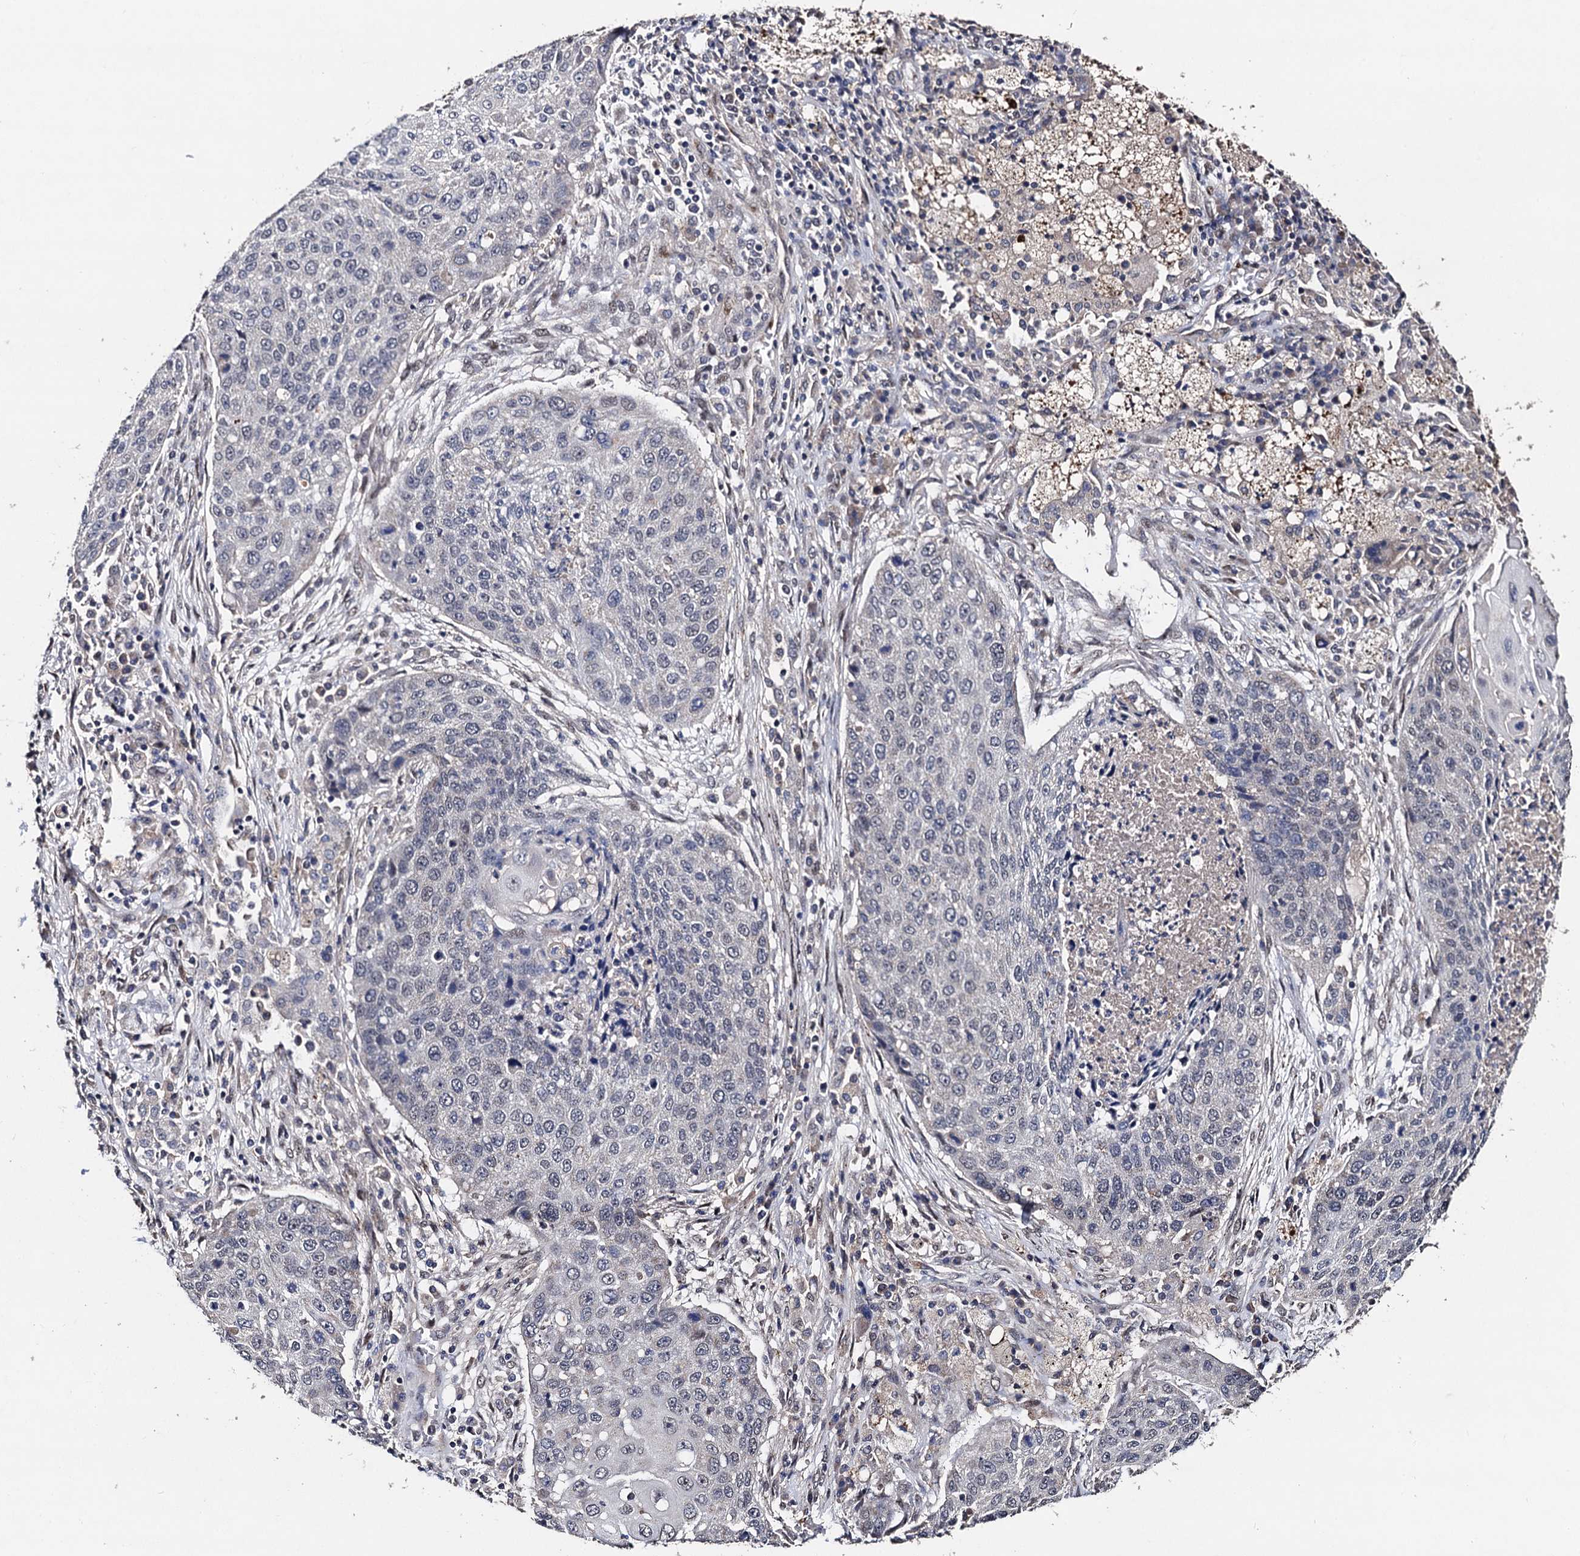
{"staining": {"intensity": "negative", "quantity": "none", "location": "none"}, "tissue": "lung cancer", "cell_type": "Tumor cells", "image_type": "cancer", "snomed": [{"axis": "morphology", "description": "Squamous cell carcinoma, NOS"}, {"axis": "topography", "description": "Lung"}], "caption": "This is an immunohistochemistry (IHC) histopathology image of squamous cell carcinoma (lung). There is no expression in tumor cells.", "gene": "PPTC7", "patient": {"sex": "female", "age": 63}}